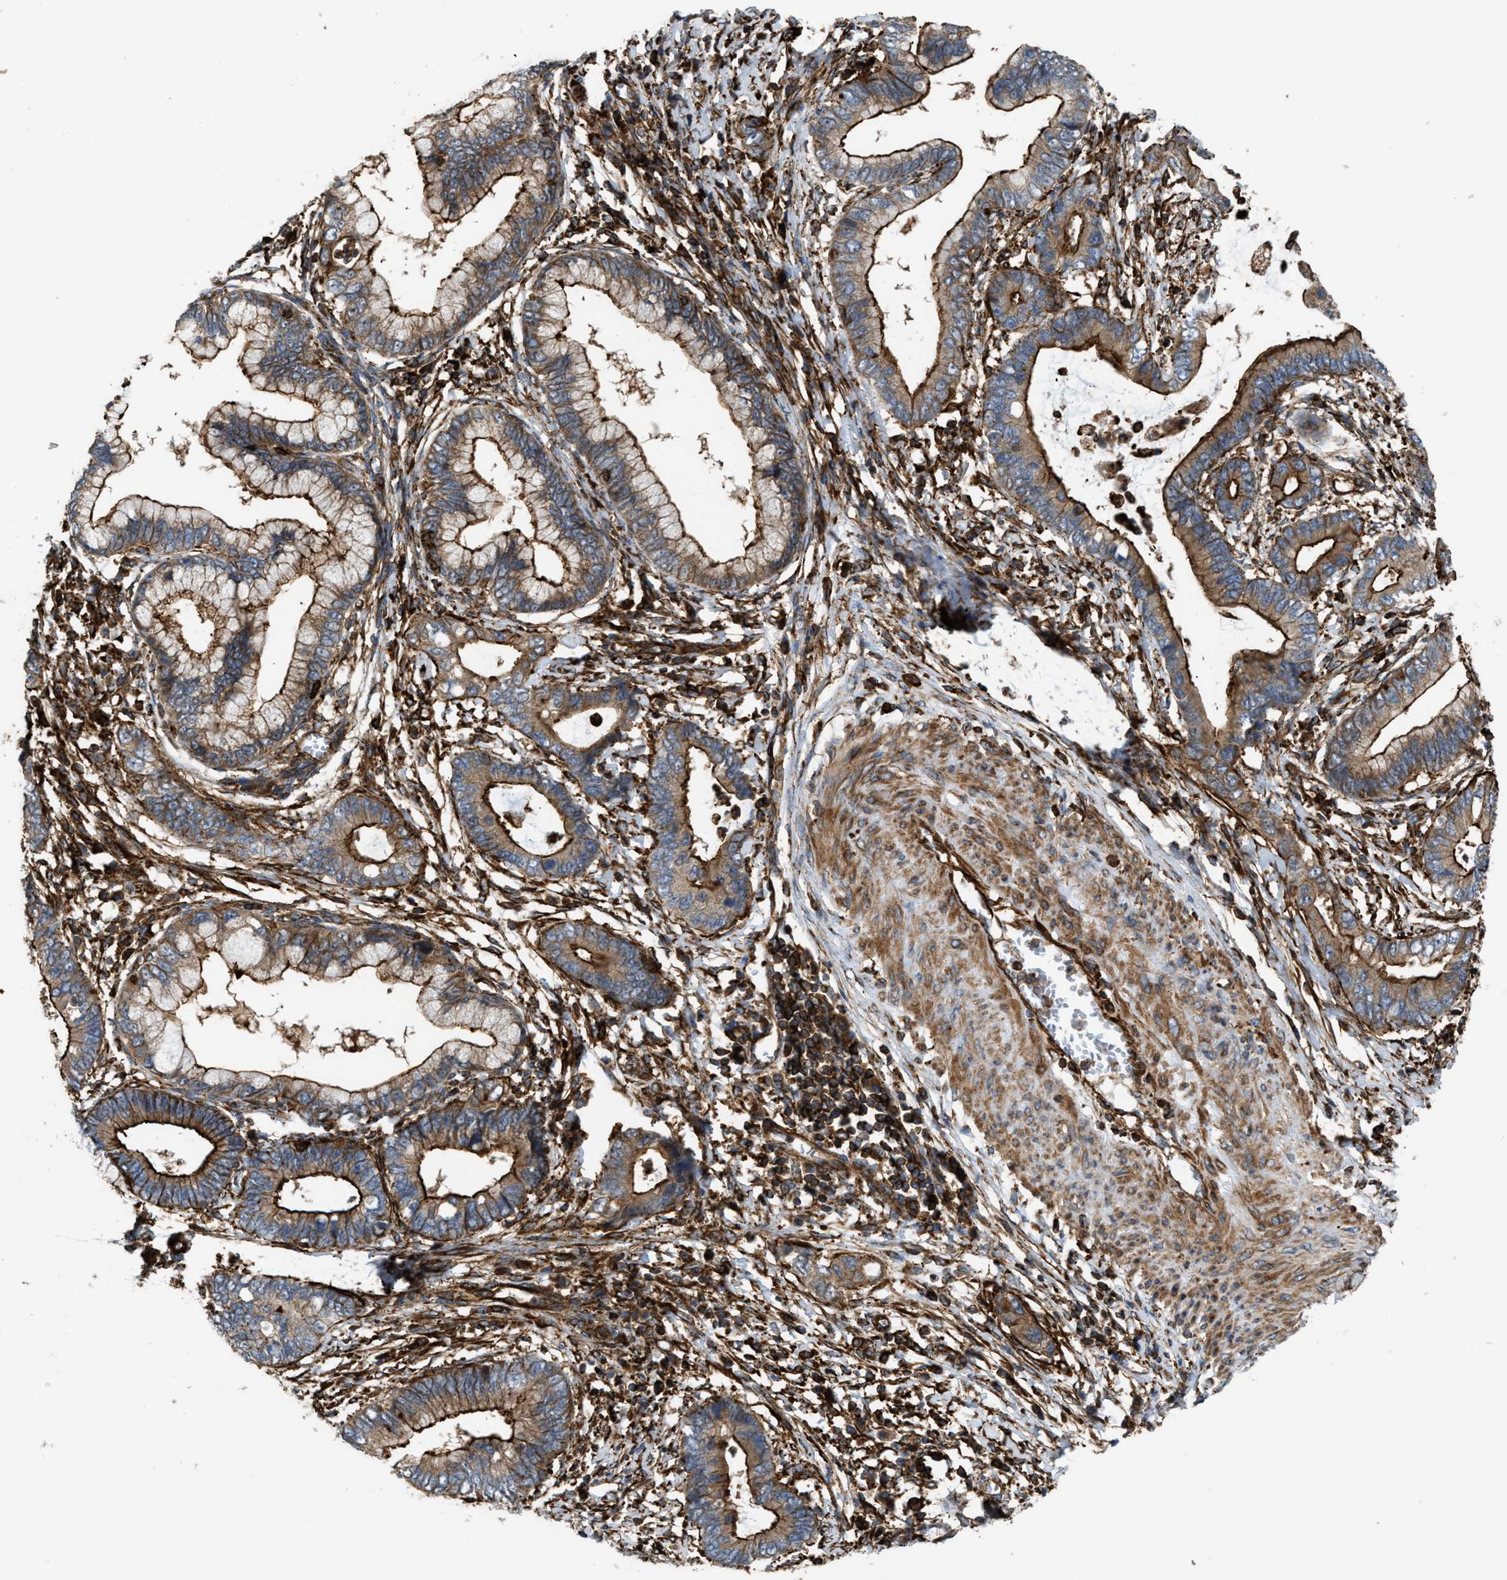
{"staining": {"intensity": "strong", "quantity": "25%-75%", "location": "cytoplasmic/membranous"}, "tissue": "cervical cancer", "cell_type": "Tumor cells", "image_type": "cancer", "snomed": [{"axis": "morphology", "description": "Adenocarcinoma, NOS"}, {"axis": "topography", "description": "Cervix"}], "caption": "A micrograph showing strong cytoplasmic/membranous positivity in approximately 25%-75% of tumor cells in cervical adenocarcinoma, as visualized by brown immunohistochemical staining.", "gene": "EGLN1", "patient": {"sex": "female", "age": 44}}